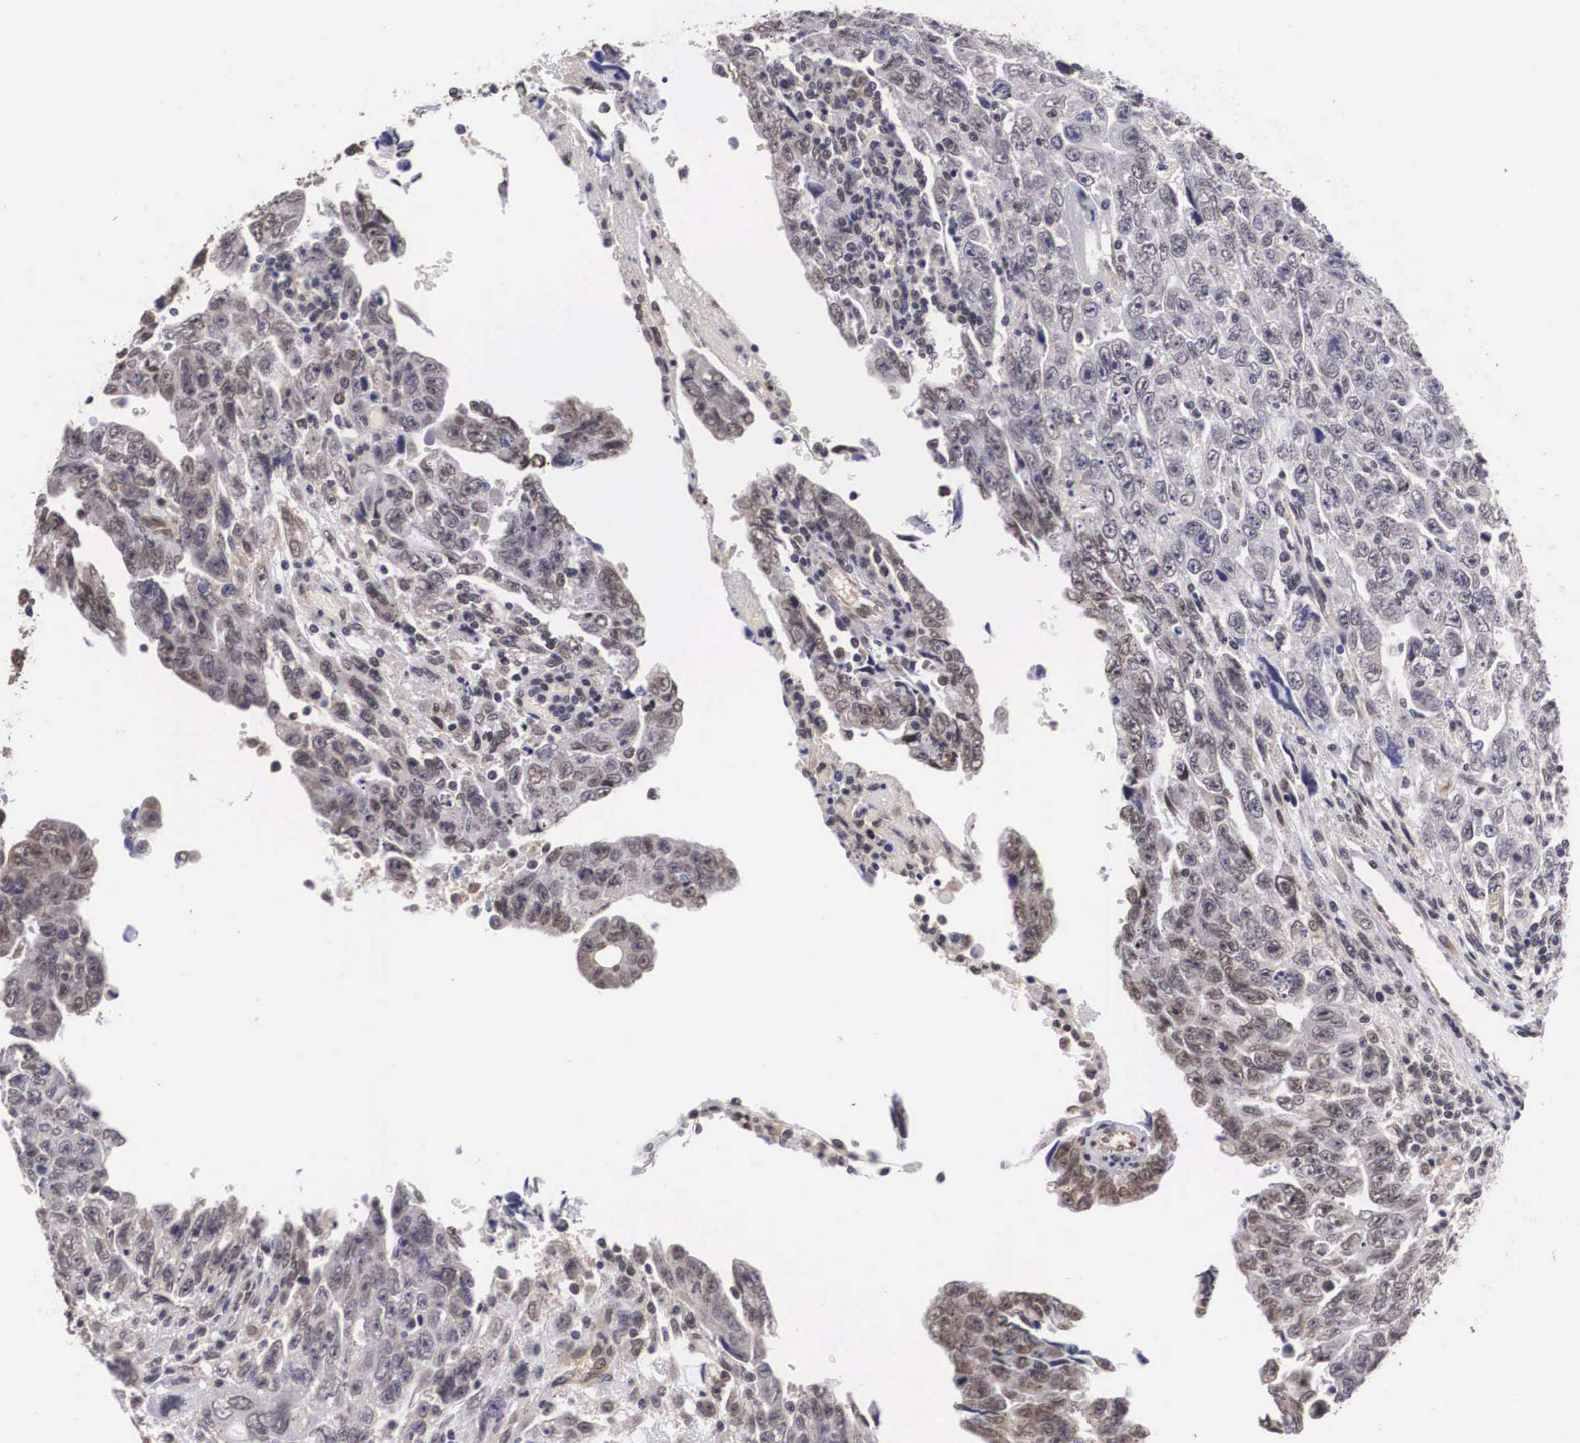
{"staining": {"intensity": "negative", "quantity": "none", "location": "none"}, "tissue": "testis cancer", "cell_type": "Tumor cells", "image_type": "cancer", "snomed": [{"axis": "morphology", "description": "Carcinoma, Embryonal, NOS"}, {"axis": "topography", "description": "Testis"}], "caption": "Tumor cells are negative for protein expression in human testis cancer (embryonal carcinoma).", "gene": "OTX2", "patient": {"sex": "male", "age": 28}}